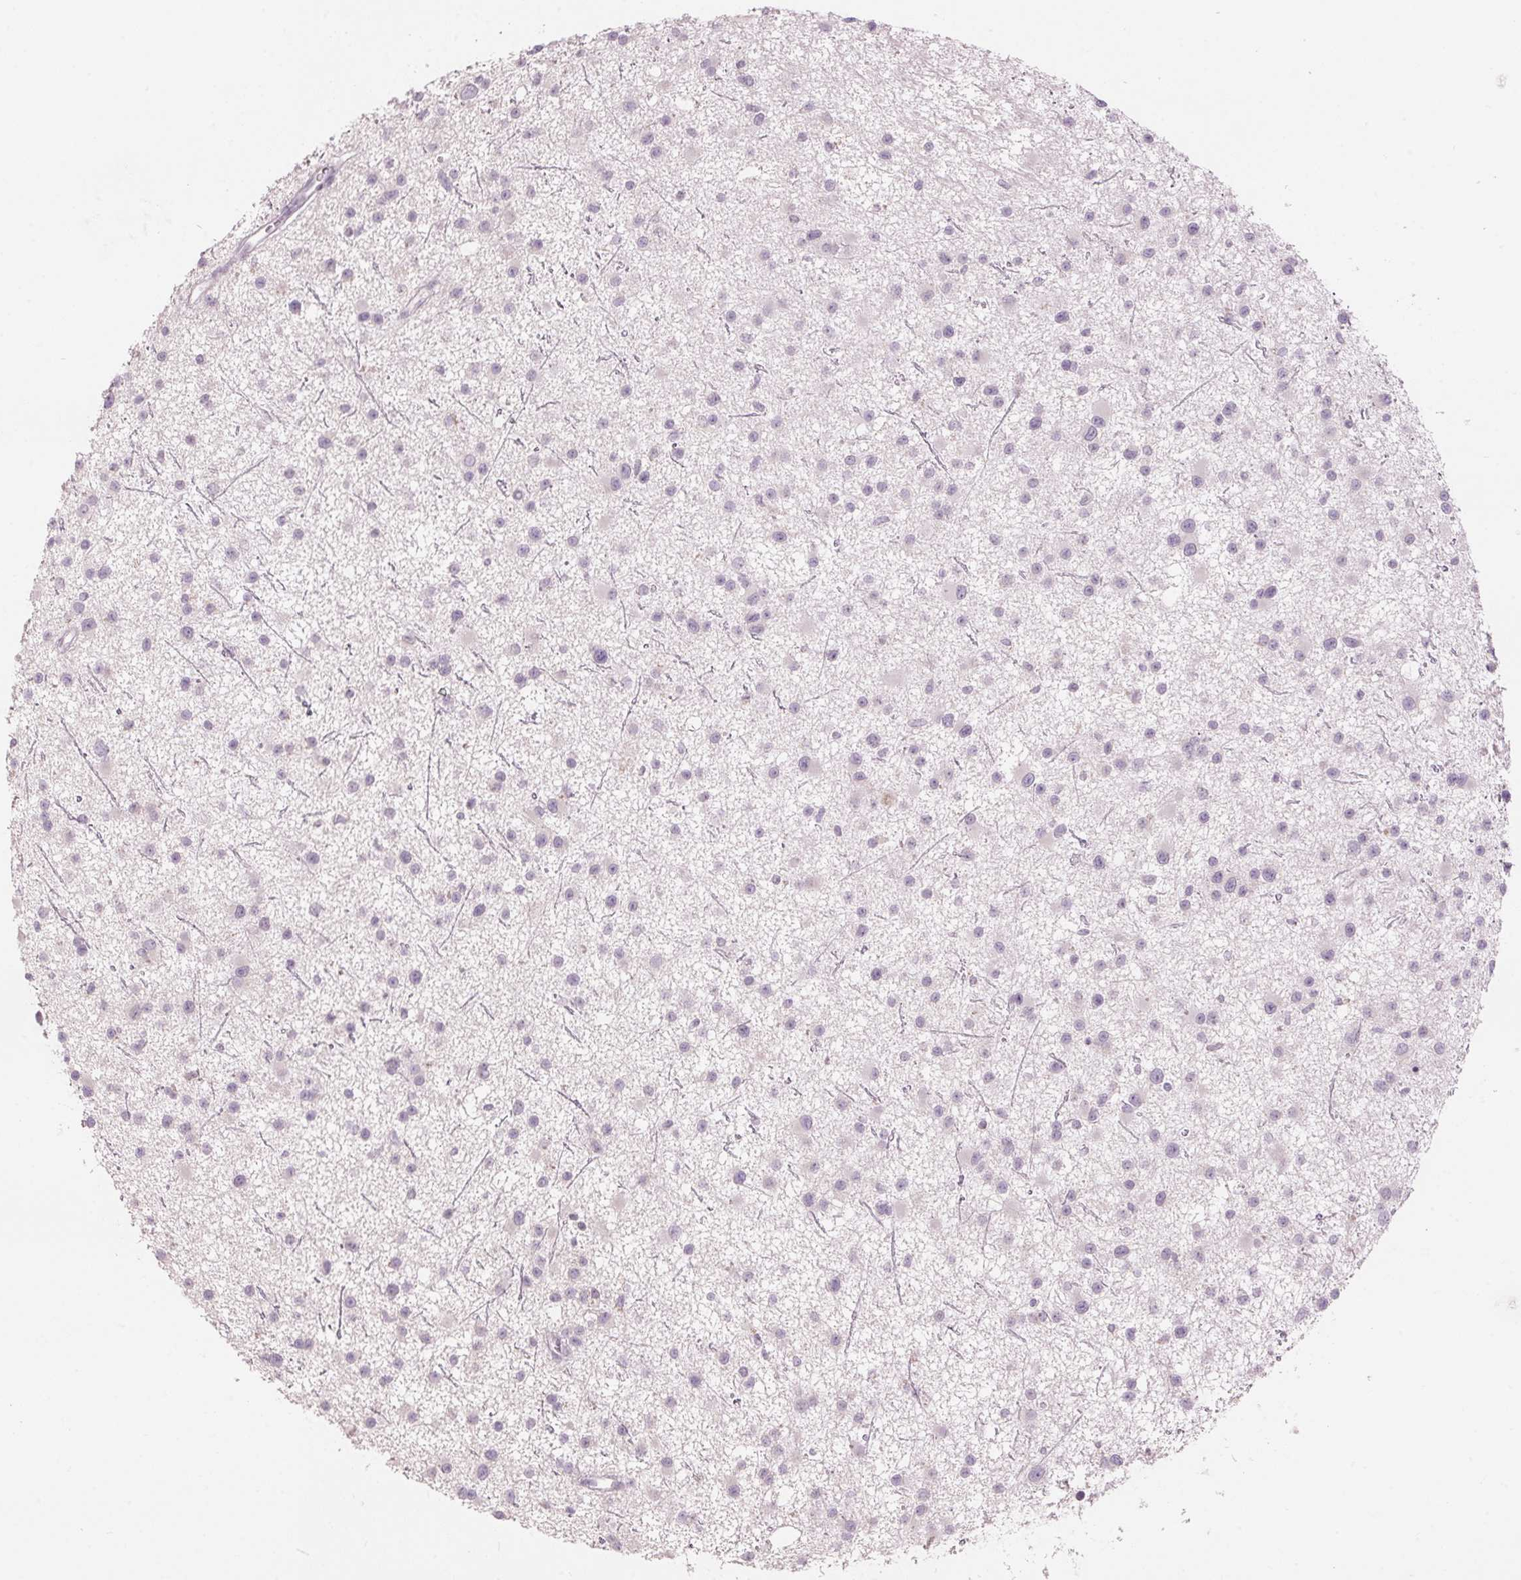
{"staining": {"intensity": "negative", "quantity": "none", "location": "none"}, "tissue": "glioma", "cell_type": "Tumor cells", "image_type": "cancer", "snomed": [{"axis": "morphology", "description": "Glioma, malignant, Low grade"}, {"axis": "topography", "description": "Brain"}], "caption": "An immunohistochemistry histopathology image of glioma is shown. There is no staining in tumor cells of glioma.", "gene": "GNMT", "patient": {"sex": "male", "age": 43}}